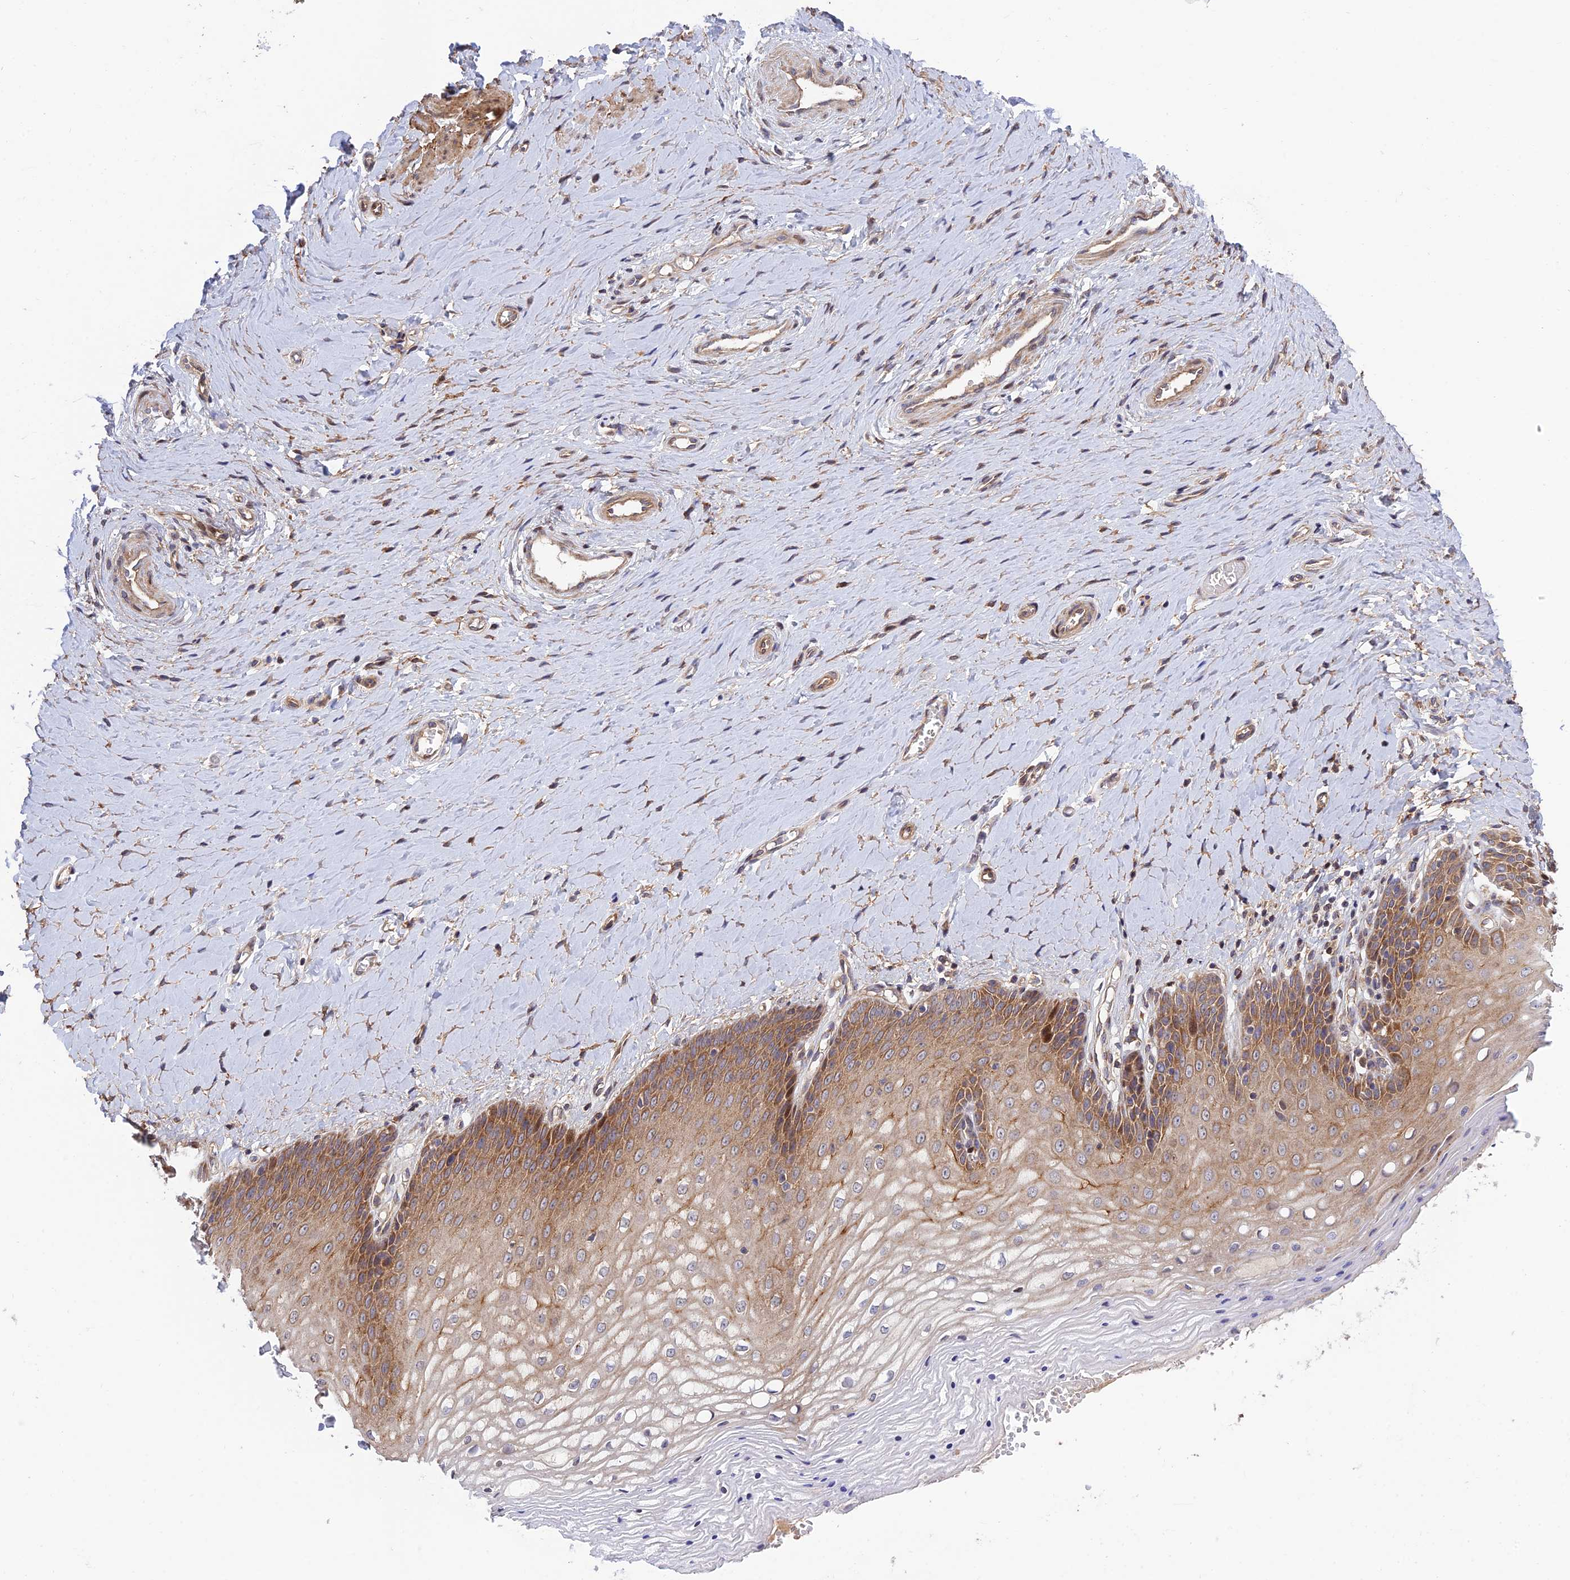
{"staining": {"intensity": "moderate", "quantity": ">75%", "location": "cytoplasmic/membranous,nuclear"}, "tissue": "vagina", "cell_type": "Squamous epithelial cells", "image_type": "normal", "snomed": [{"axis": "morphology", "description": "Normal tissue, NOS"}, {"axis": "topography", "description": "Vagina"}], "caption": "Moderate cytoplasmic/membranous,nuclear positivity is seen in about >75% of squamous epithelial cells in benign vagina.", "gene": "PLEKHG2", "patient": {"sex": "female", "age": 65}}